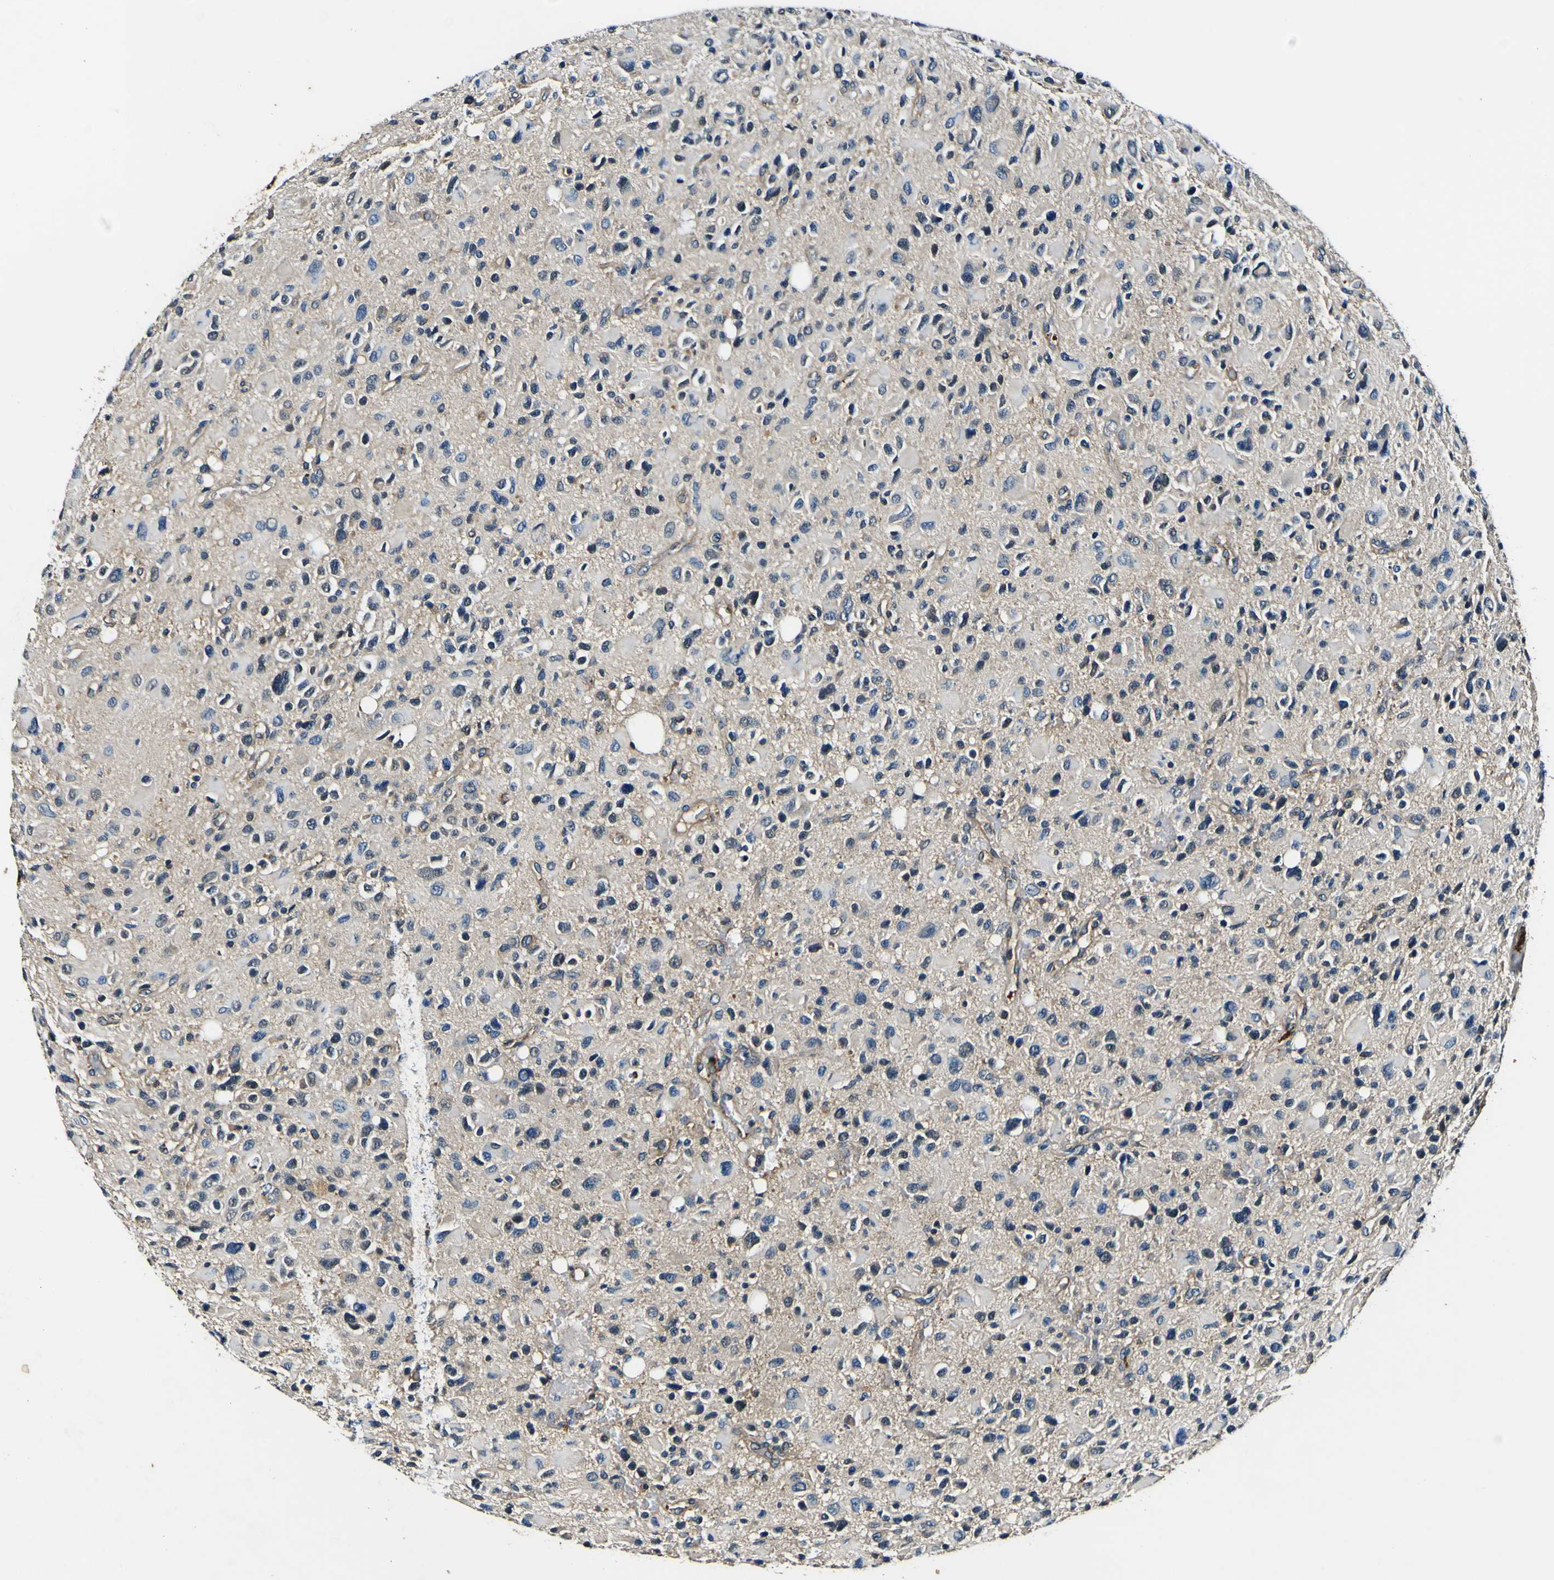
{"staining": {"intensity": "weak", "quantity": "<25%", "location": "cytoplasmic/membranous"}, "tissue": "glioma", "cell_type": "Tumor cells", "image_type": "cancer", "snomed": [{"axis": "morphology", "description": "Glioma, malignant, High grade"}, {"axis": "topography", "description": "Brain"}], "caption": "Tumor cells are negative for protein expression in human glioma.", "gene": "RHOT2", "patient": {"sex": "male", "age": 48}}